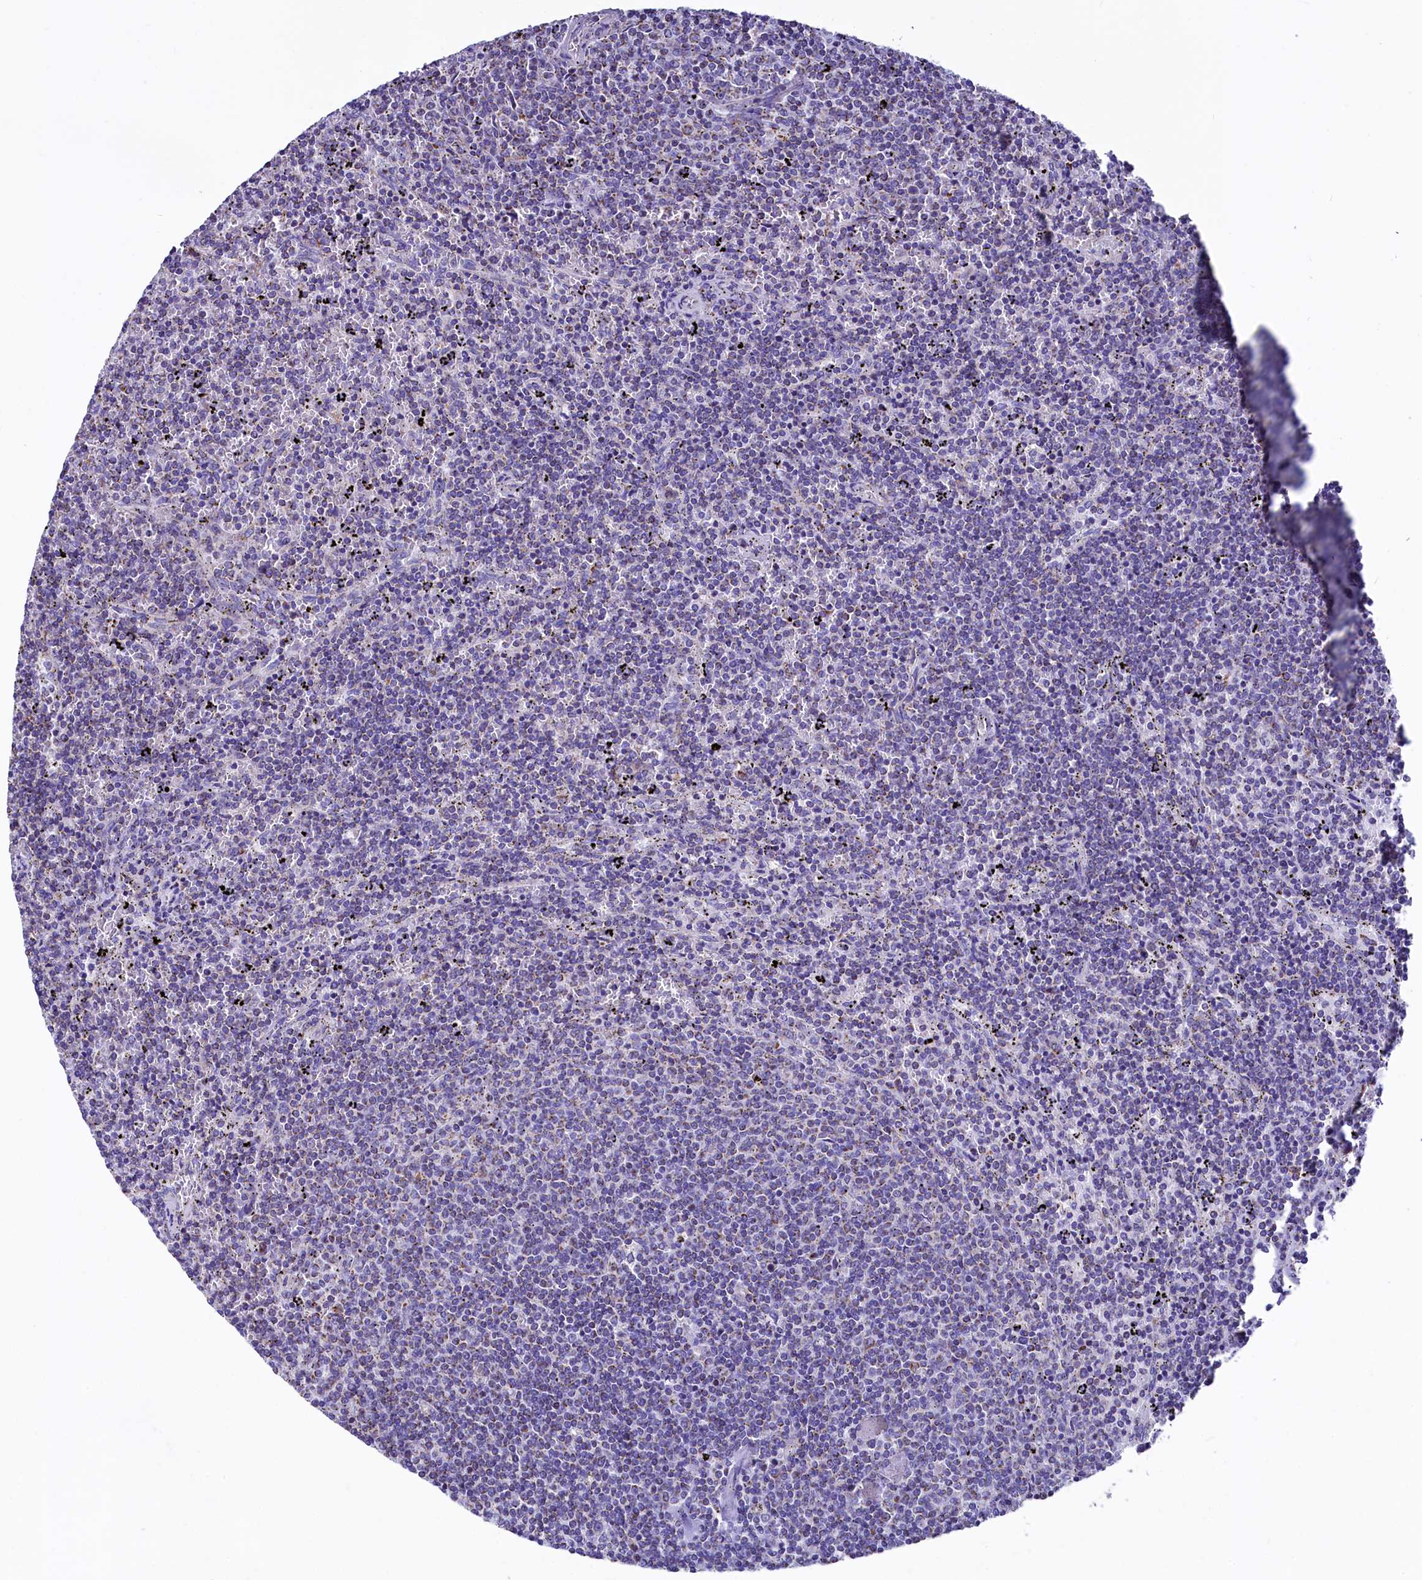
{"staining": {"intensity": "negative", "quantity": "none", "location": "none"}, "tissue": "lymphoma", "cell_type": "Tumor cells", "image_type": "cancer", "snomed": [{"axis": "morphology", "description": "Malignant lymphoma, non-Hodgkin's type, Low grade"}, {"axis": "topography", "description": "Spleen"}], "caption": "A photomicrograph of human low-grade malignant lymphoma, non-Hodgkin's type is negative for staining in tumor cells.", "gene": "IDH3A", "patient": {"sex": "female", "age": 50}}